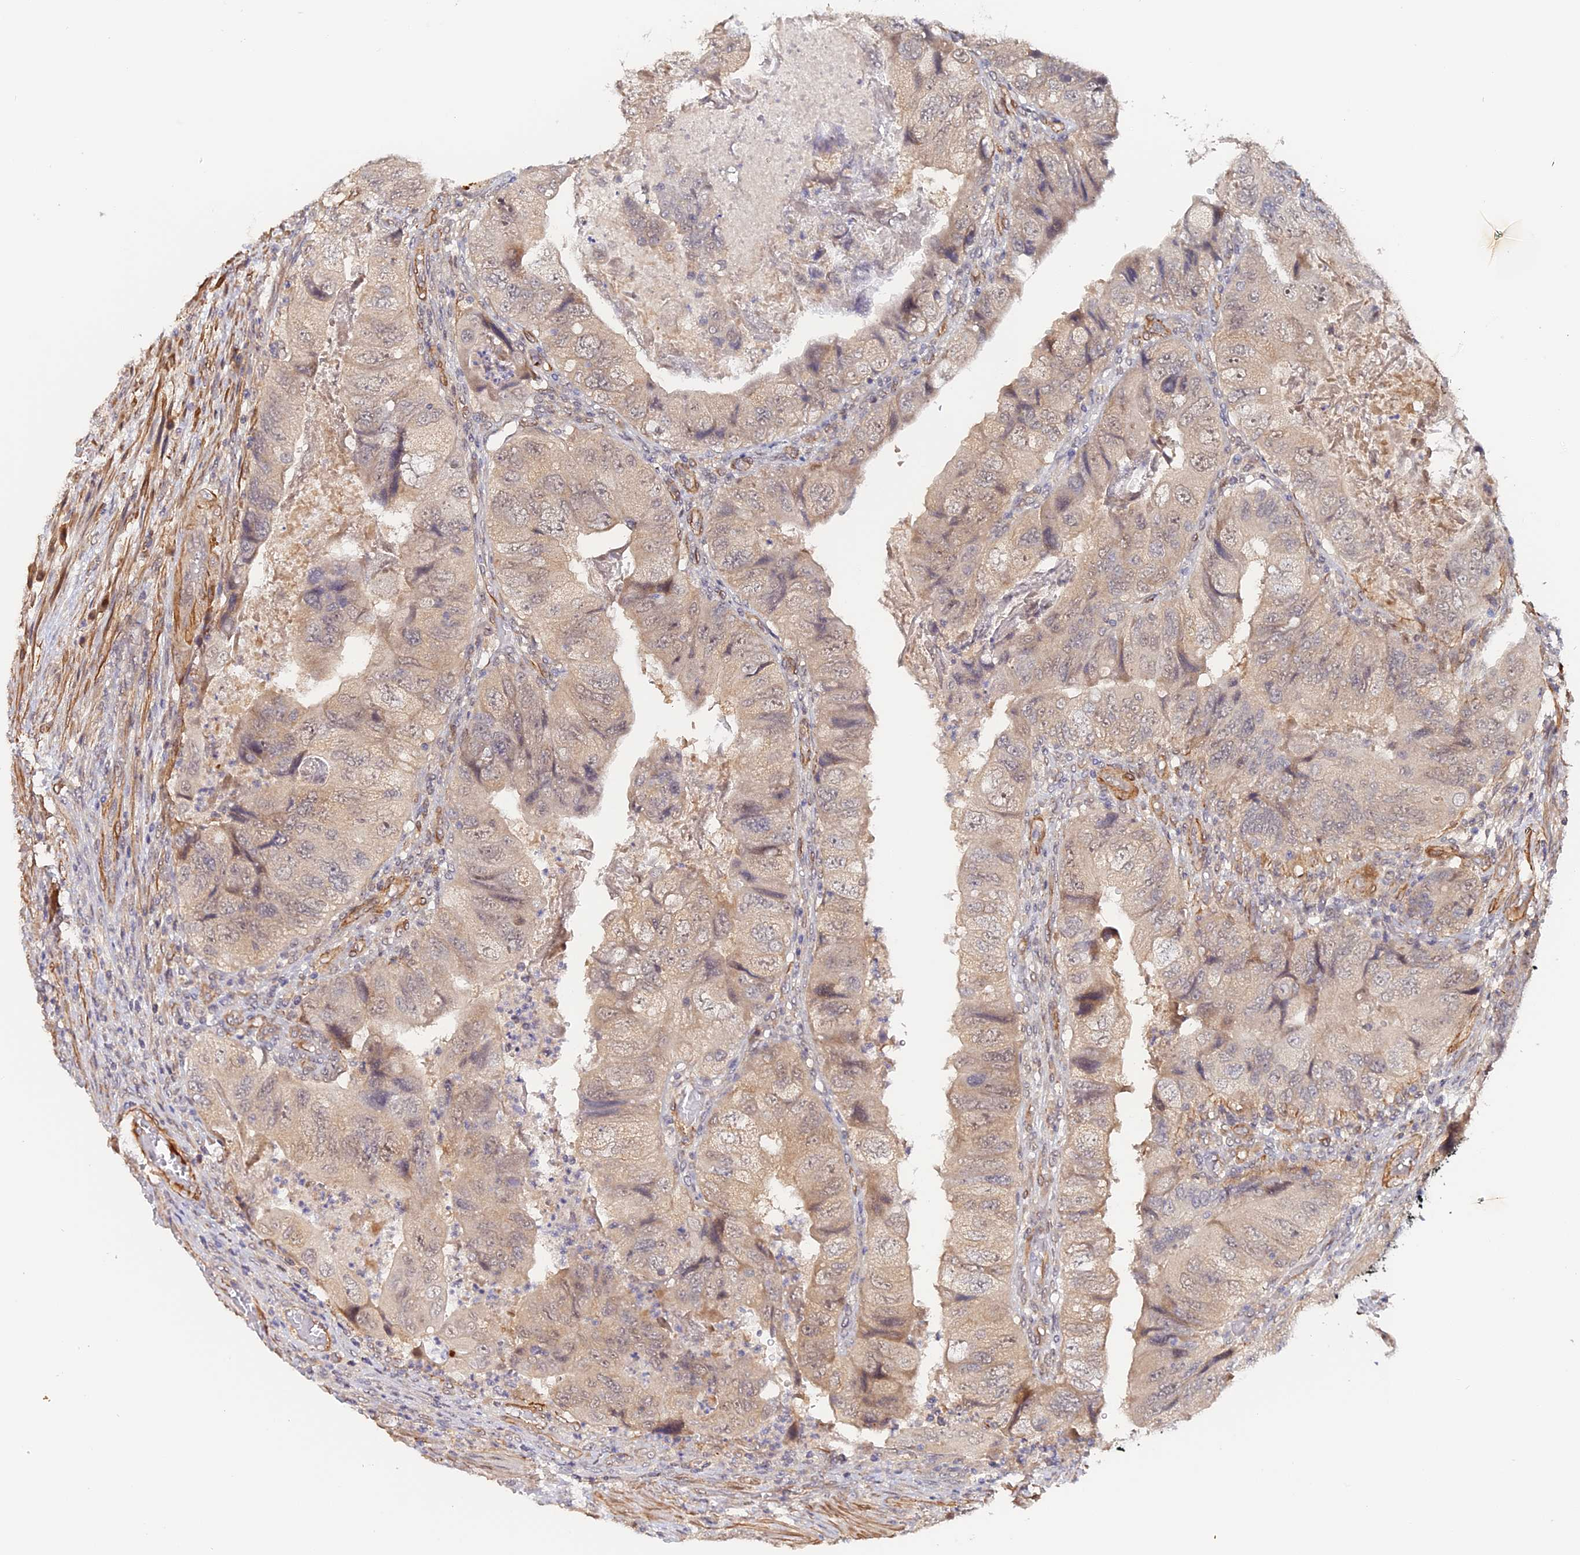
{"staining": {"intensity": "weak", "quantity": "<25%", "location": "cytoplasmic/membranous"}, "tissue": "colorectal cancer", "cell_type": "Tumor cells", "image_type": "cancer", "snomed": [{"axis": "morphology", "description": "Adenocarcinoma, NOS"}, {"axis": "topography", "description": "Rectum"}], "caption": "Protein analysis of colorectal cancer reveals no significant positivity in tumor cells. The staining was performed using DAB (3,3'-diaminobenzidine) to visualize the protein expression in brown, while the nuclei were stained in blue with hematoxylin (Magnification: 20x).", "gene": "IMPACT", "patient": {"sex": "male", "age": 63}}